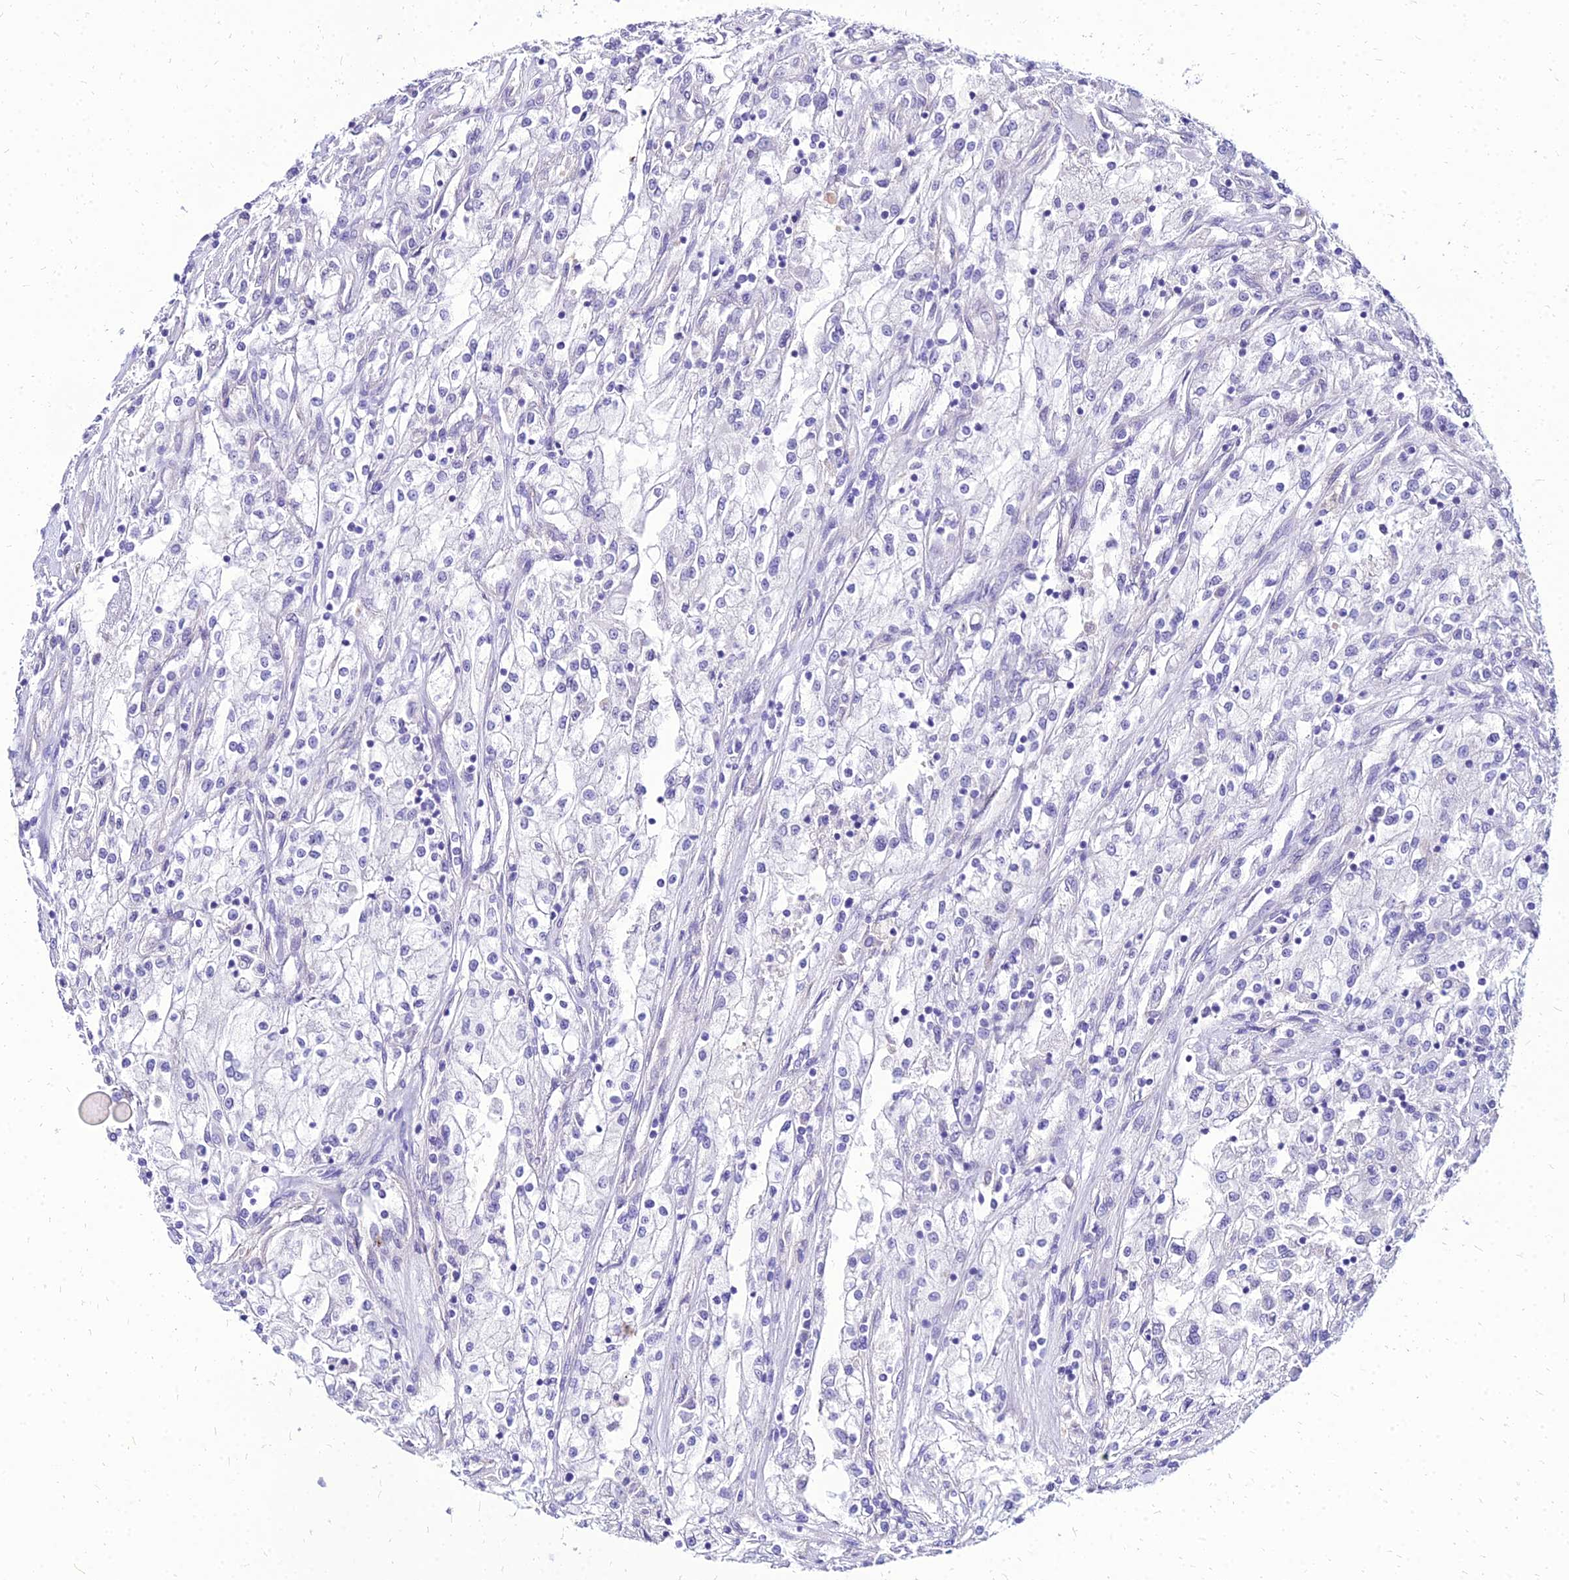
{"staining": {"intensity": "negative", "quantity": "none", "location": "none"}, "tissue": "renal cancer", "cell_type": "Tumor cells", "image_type": "cancer", "snomed": [{"axis": "morphology", "description": "Adenocarcinoma, NOS"}, {"axis": "topography", "description": "Kidney"}], "caption": "Immunohistochemistry of human renal cancer shows no staining in tumor cells. (DAB (3,3'-diaminobenzidine) immunohistochemistry (IHC), high magnification).", "gene": "YEATS2", "patient": {"sex": "female", "age": 52}}